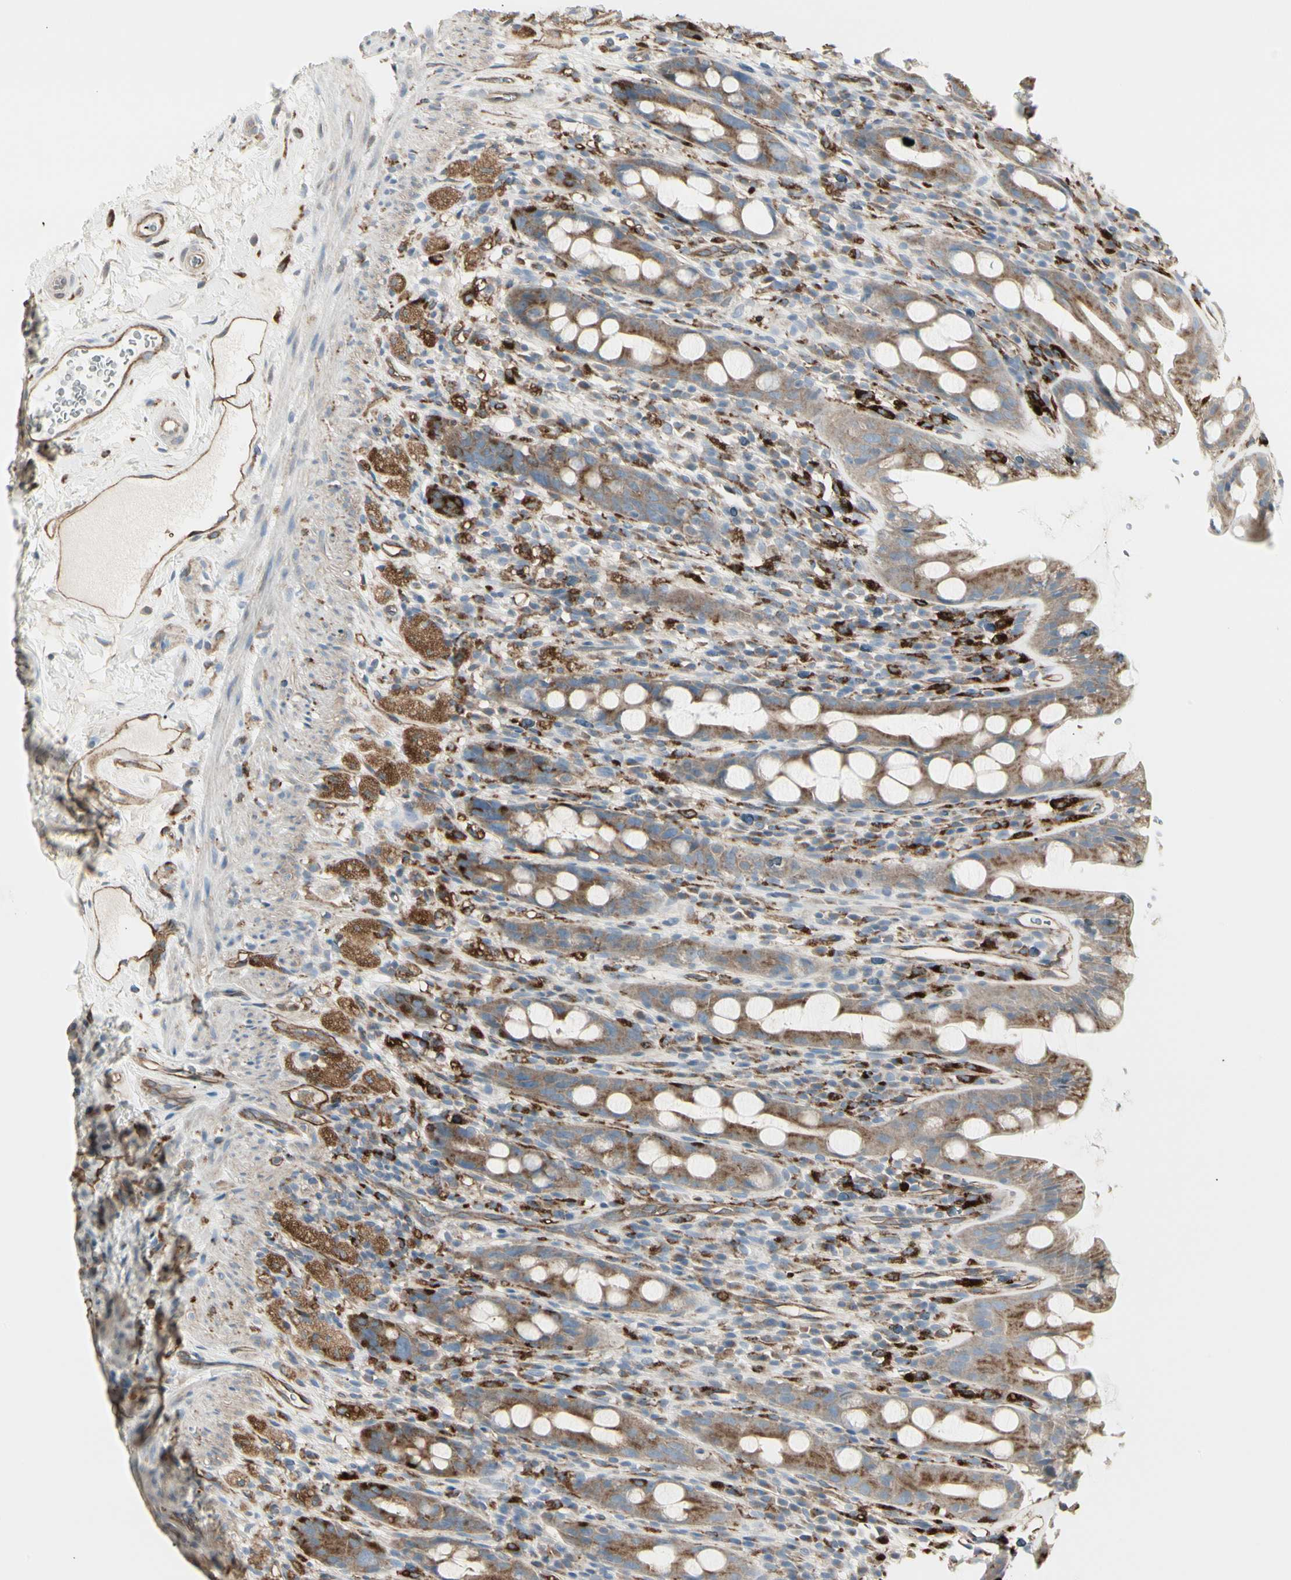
{"staining": {"intensity": "moderate", "quantity": ">75%", "location": "cytoplasmic/membranous"}, "tissue": "rectum", "cell_type": "Glandular cells", "image_type": "normal", "snomed": [{"axis": "morphology", "description": "Normal tissue, NOS"}, {"axis": "topography", "description": "Rectum"}], "caption": "Immunohistochemical staining of unremarkable rectum shows medium levels of moderate cytoplasmic/membranous expression in approximately >75% of glandular cells. The staining was performed using DAB (3,3'-diaminobenzidine) to visualize the protein expression in brown, while the nuclei were stained in blue with hematoxylin (Magnification: 20x).", "gene": "ATP6V1B2", "patient": {"sex": "male", "age": 44}}